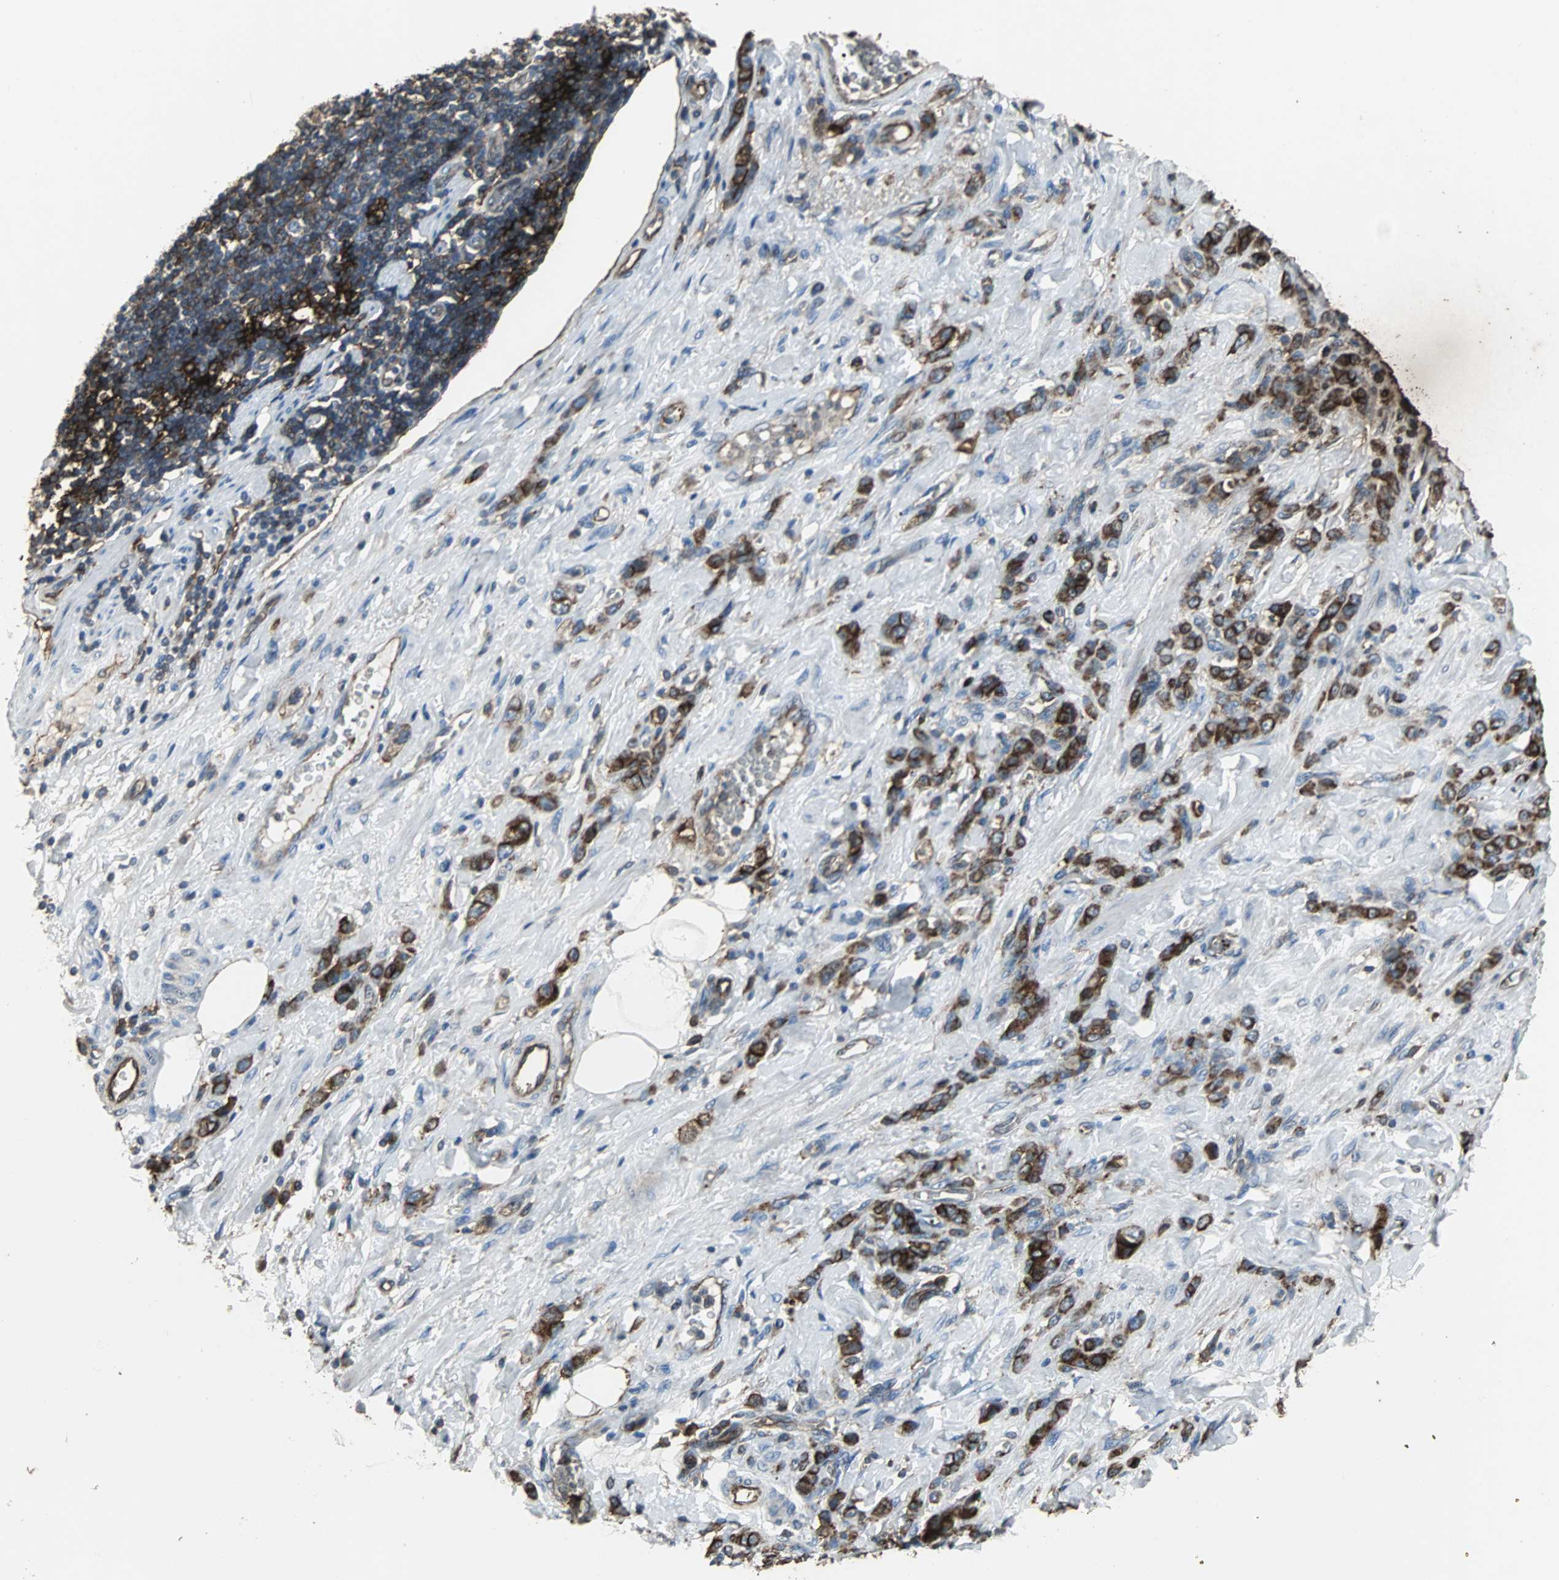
{"staining": {"intensity": "moderate", "quantity": ">75%", "location": "cytoplasmic/membranous"}, "tissue": "stomach cancer", "cell_type": "Tumor cells", "image_type": "cancer", "snomed": [{"axis": "morphology", "description": "Adenocarcinoma, NOS"}, {"axis": "topography", "description": "Stomach"}], "caption": "This photomicrograph shows stomach cancer stained with immunohistochemistry (IHC) to label a protein in brown. The cytoplasmic/membranous of tumor cells show moderate positivity for the protein. Nuclei are counter-stained blue.", "gene": "F11R", "patient": {"sex": "male", "age": 82}}